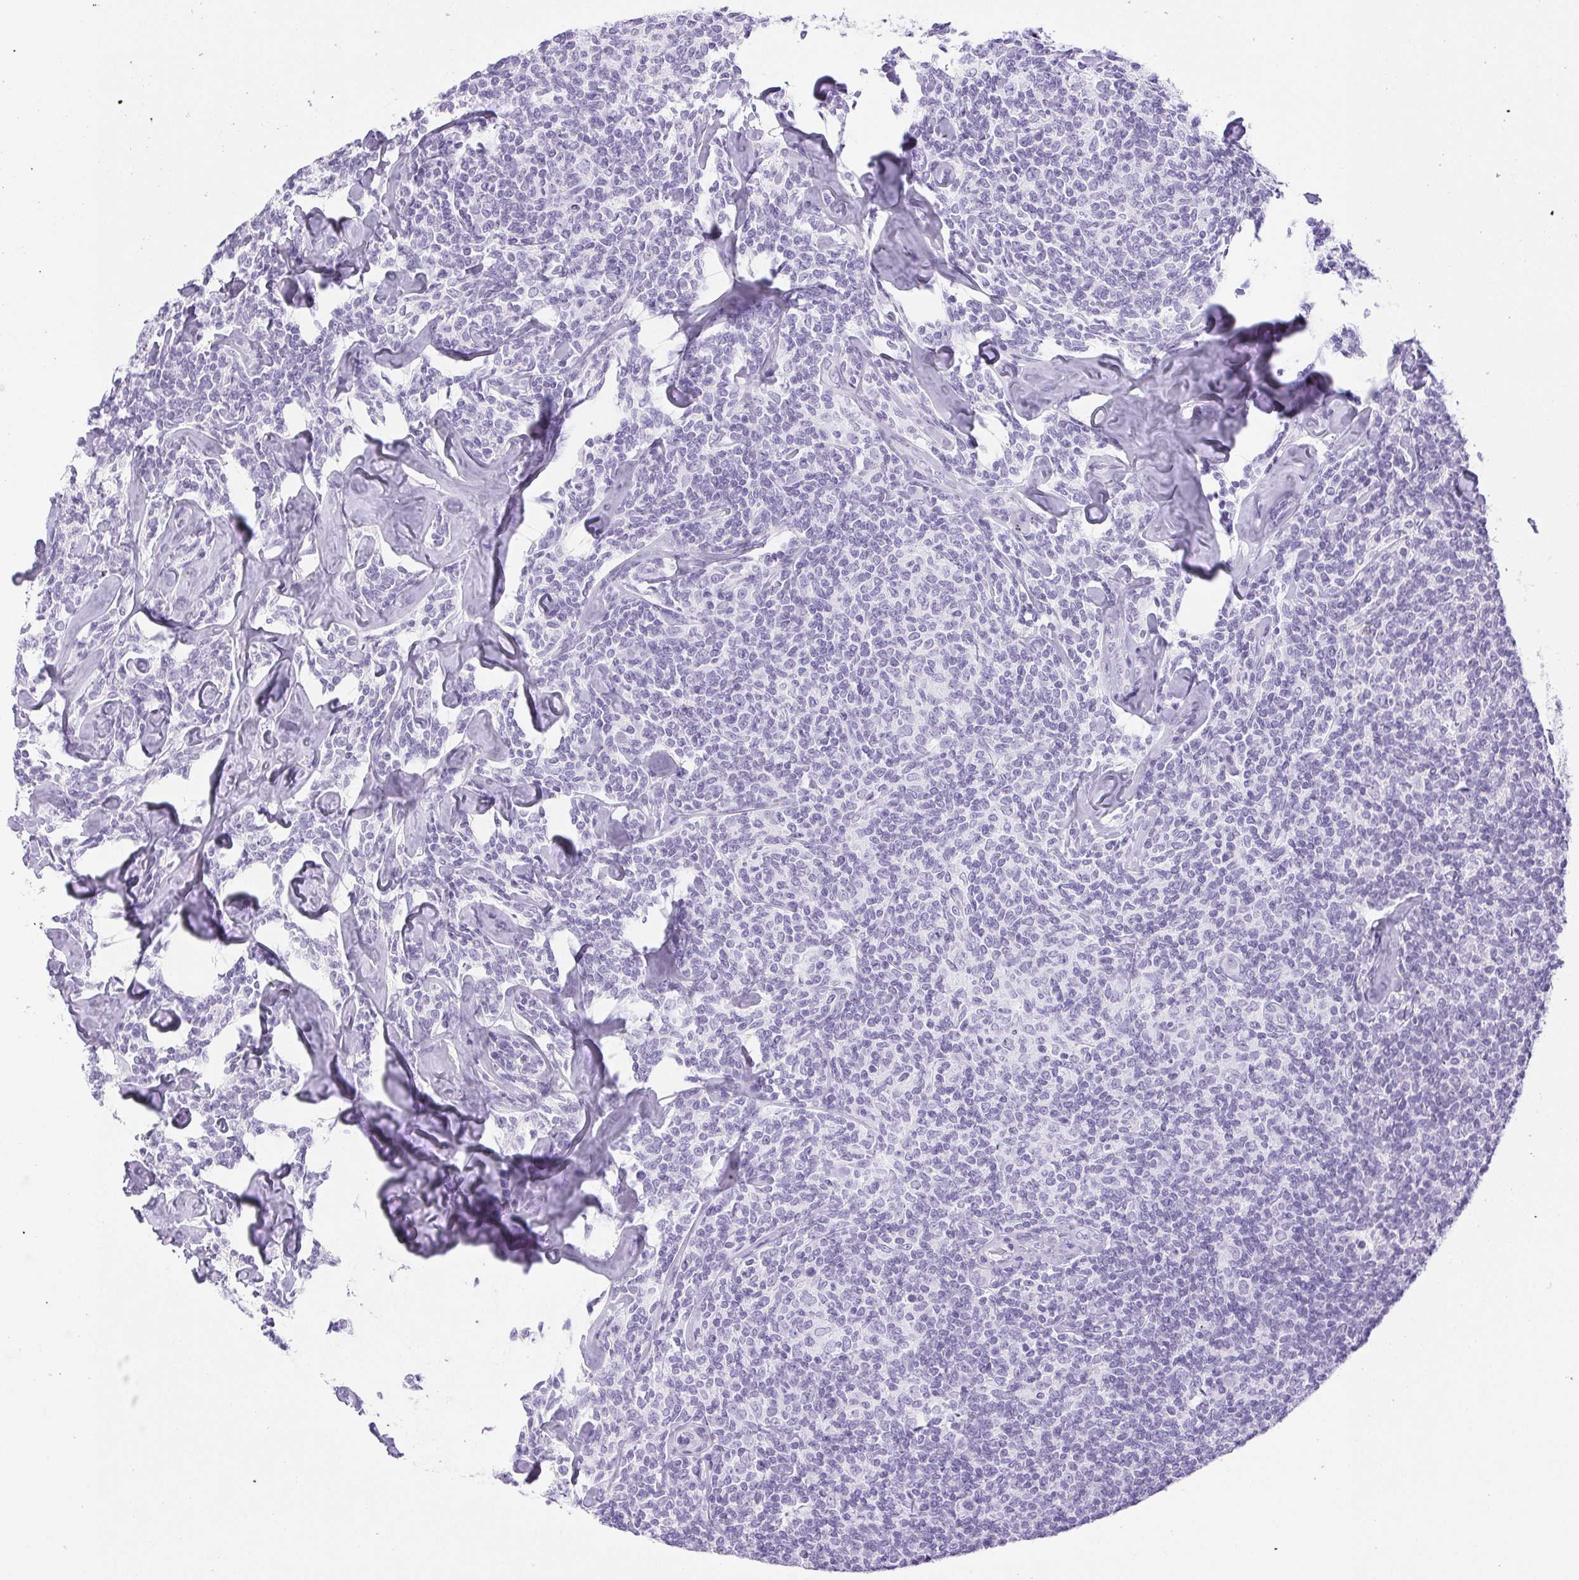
{"staining": {"intensity": "negative", "quantity": "none", "location": "none"}, "tissue": "lymphoma", "cell_type": "Tumor cells", "image_type": "cancer", "snomed": [{"axis": "morphology", "description": "Malignant lymphoma, non-Hodgkin's type, Low grade"}, {"axis": "topography", "description": "Lymph node"}], "caption": "A histopathology image of human lymphoma is negative for staining in tumor cells.", "gene": "HLA-G", "patient": {"sex": "female", "age": 56}}